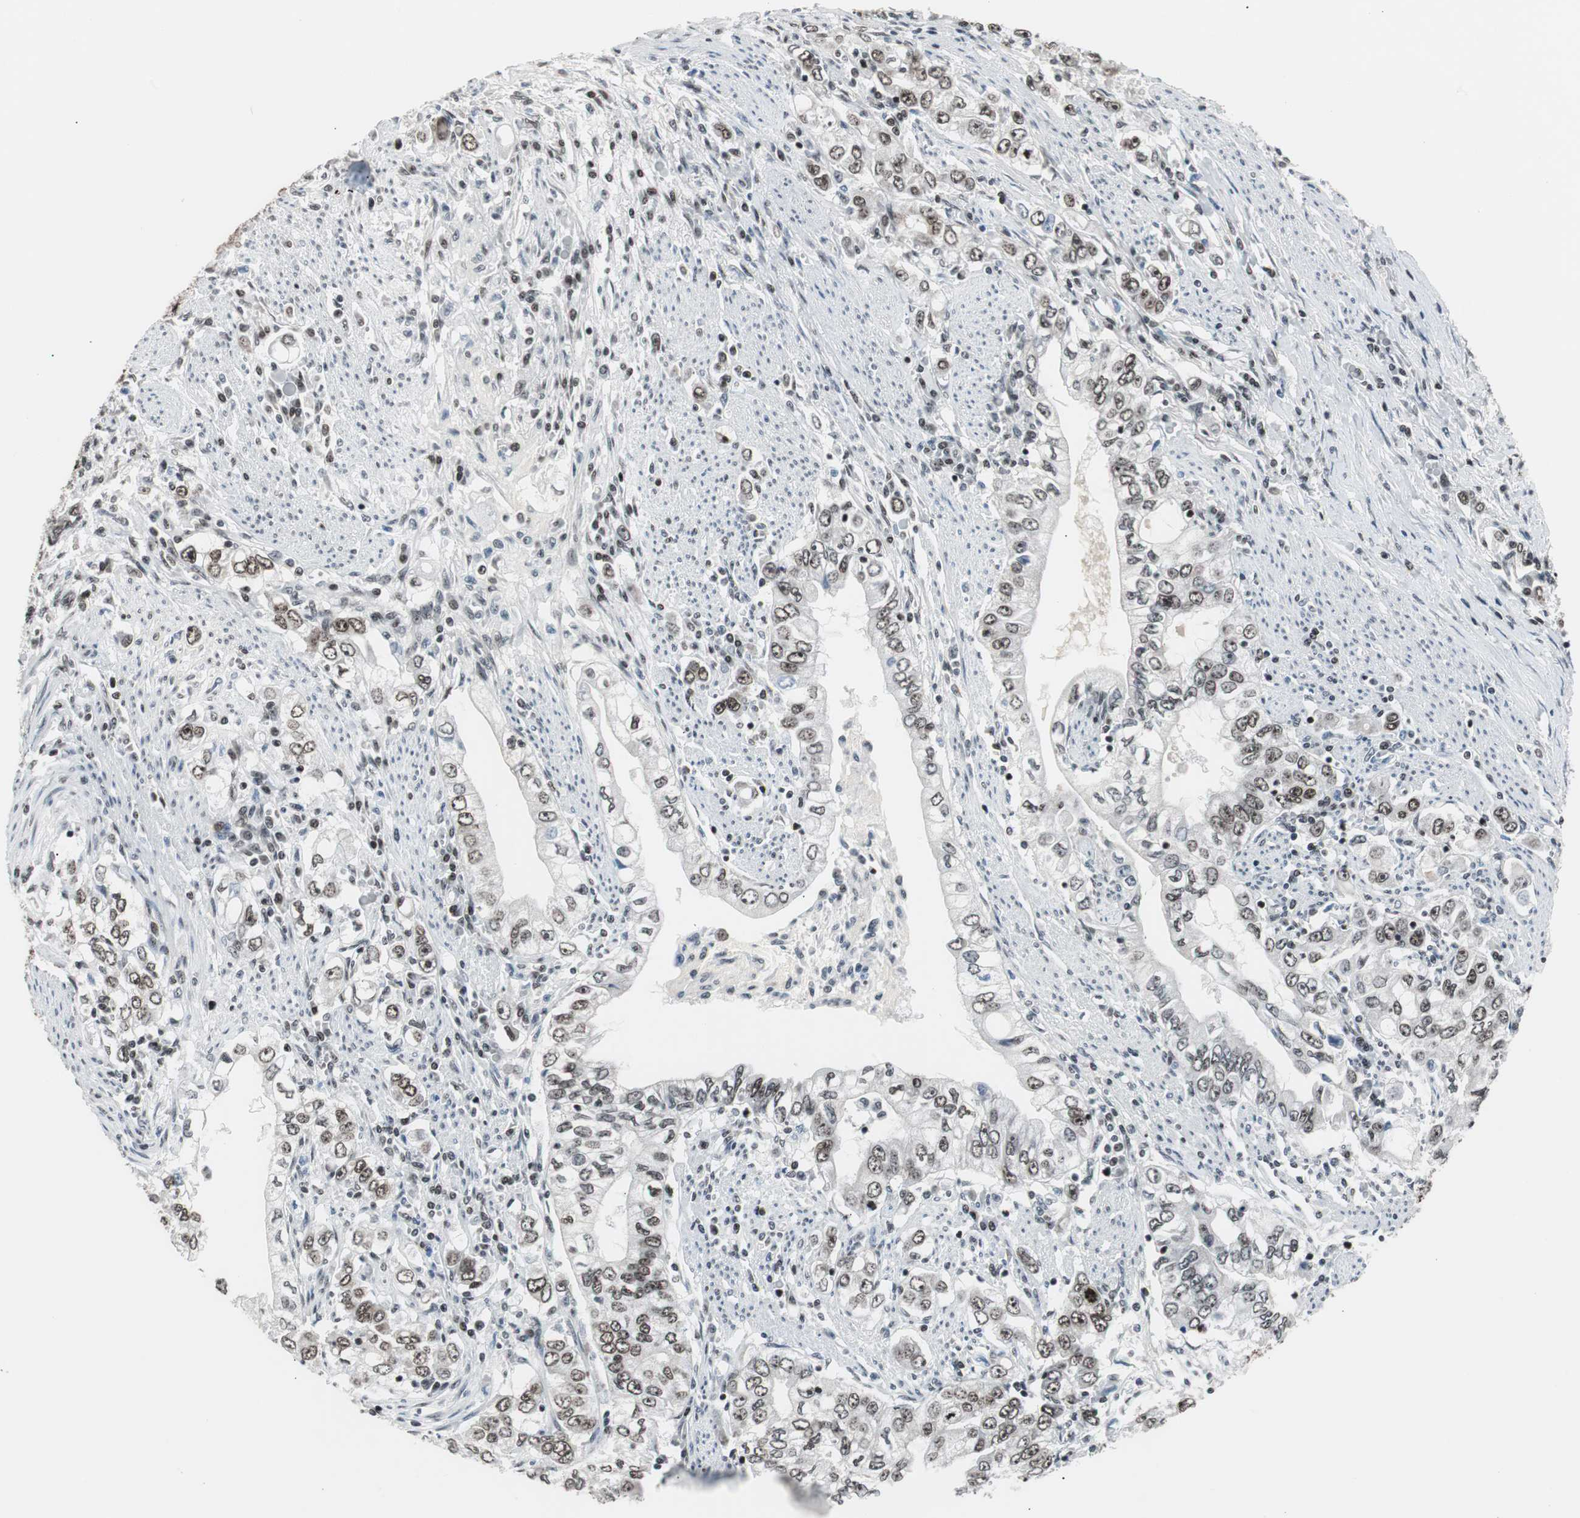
{"staining": {"intensity": "moderate", "quantity": ">75%", "location": "nuclear"}, "tissue": "stomach cancer", "cell_type": "Tumor cells", "image_type": "cancer", "snomed": [{"axis": "morphology", "description": "Adenocarcinoma, NOS"}, {"axis": "topography", "description": "Stomach, lower"}], "caption": "The photomicrograph shows staining of stomach cancer (adenocarcinoma), revealing moderate nuclear protein positivity (brown color) within tumor cells. (brown staining indicates protein expression, while blue staining denotes nuclei).", "gene": "XRCC1", "patient": {"sex": "female", "age": 72}}